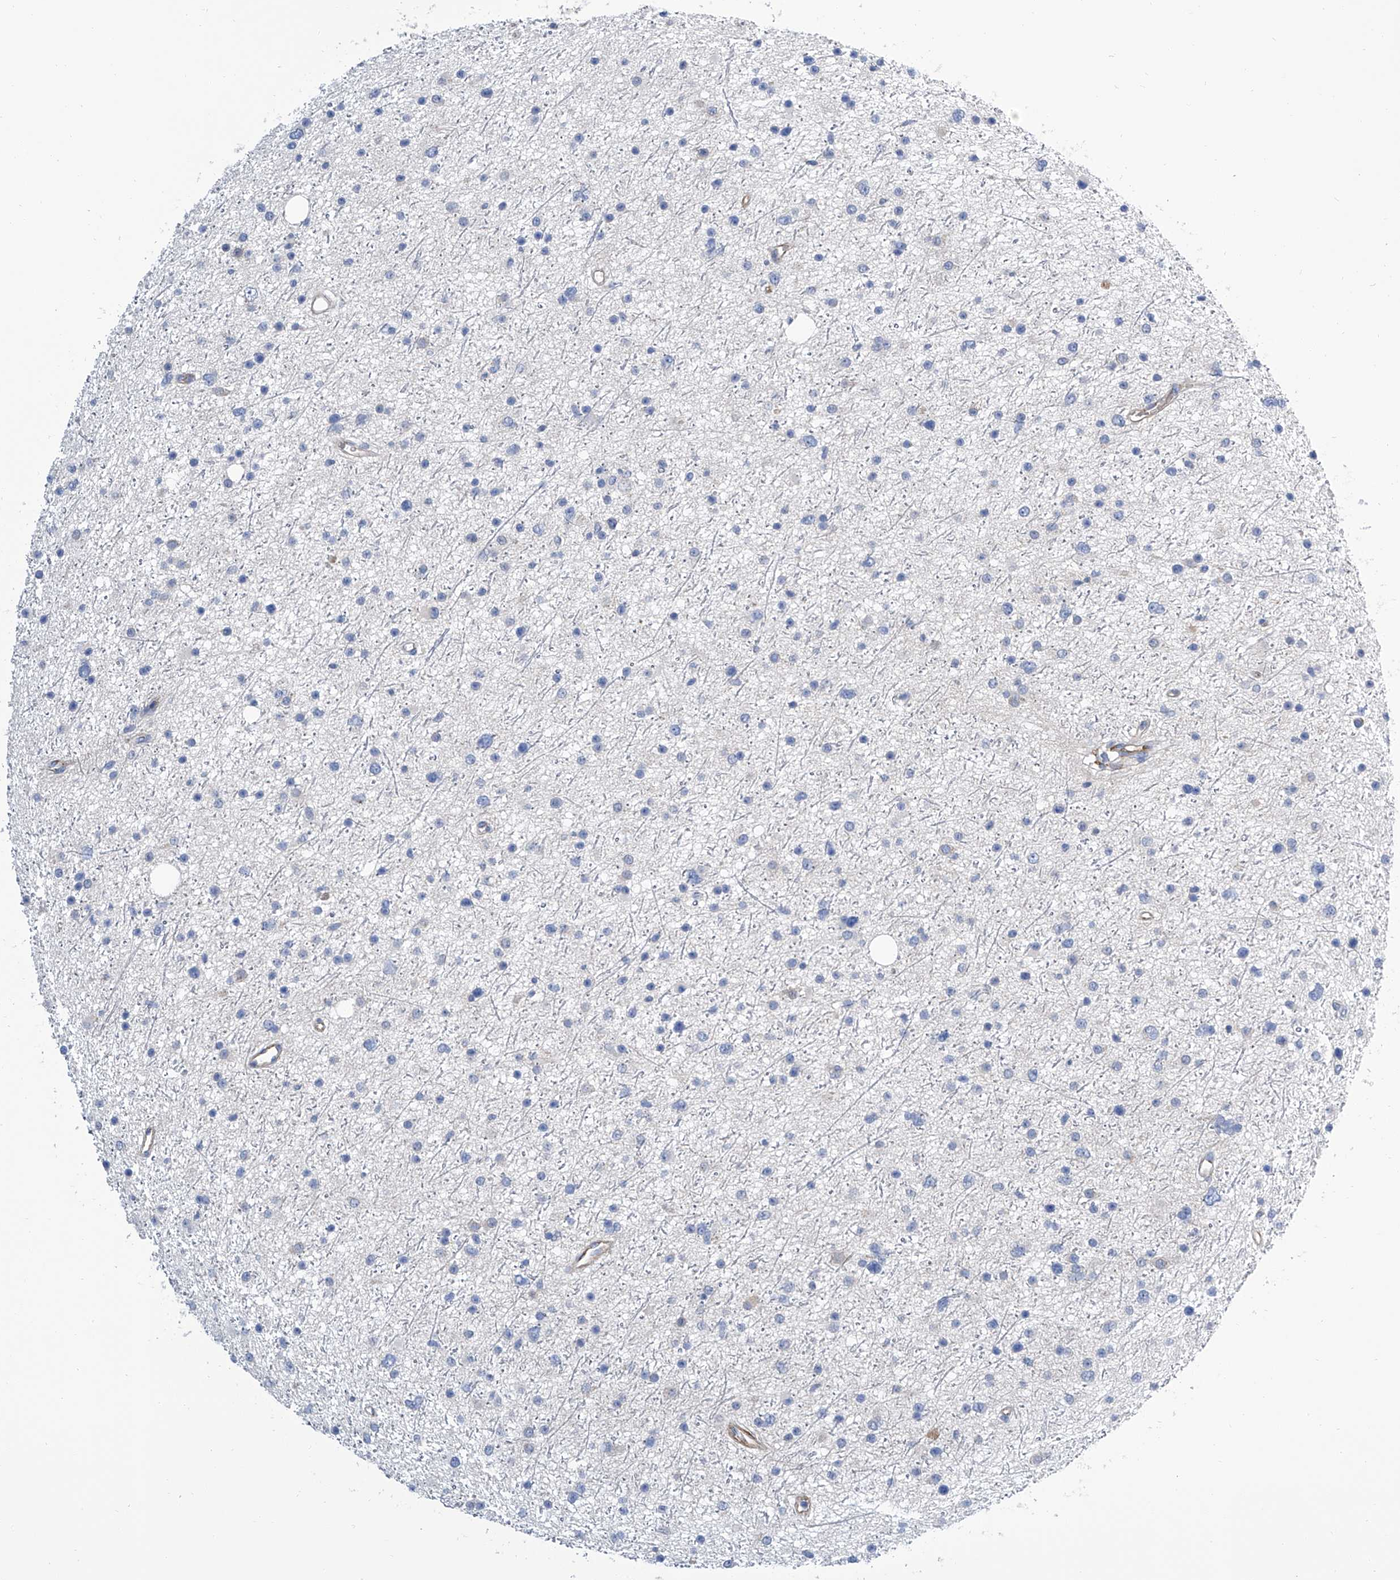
{"staining": {"intensity": "negative", "quantity": "none", "location": "none"}, "tissue": "glioma", "cell_type": "Tumor cells", "image_type": "cancer", "snomed": [{"axis": "morphology", "description": "Glioma, malignant, Low grade"}, {"axis": "topography", "description": "Cerebral cortex"}], "caption": "There is no significant positivity in tumor cells of glioma.", "gene": "GPT", "patient": {"sex": "female", "age": 39}}